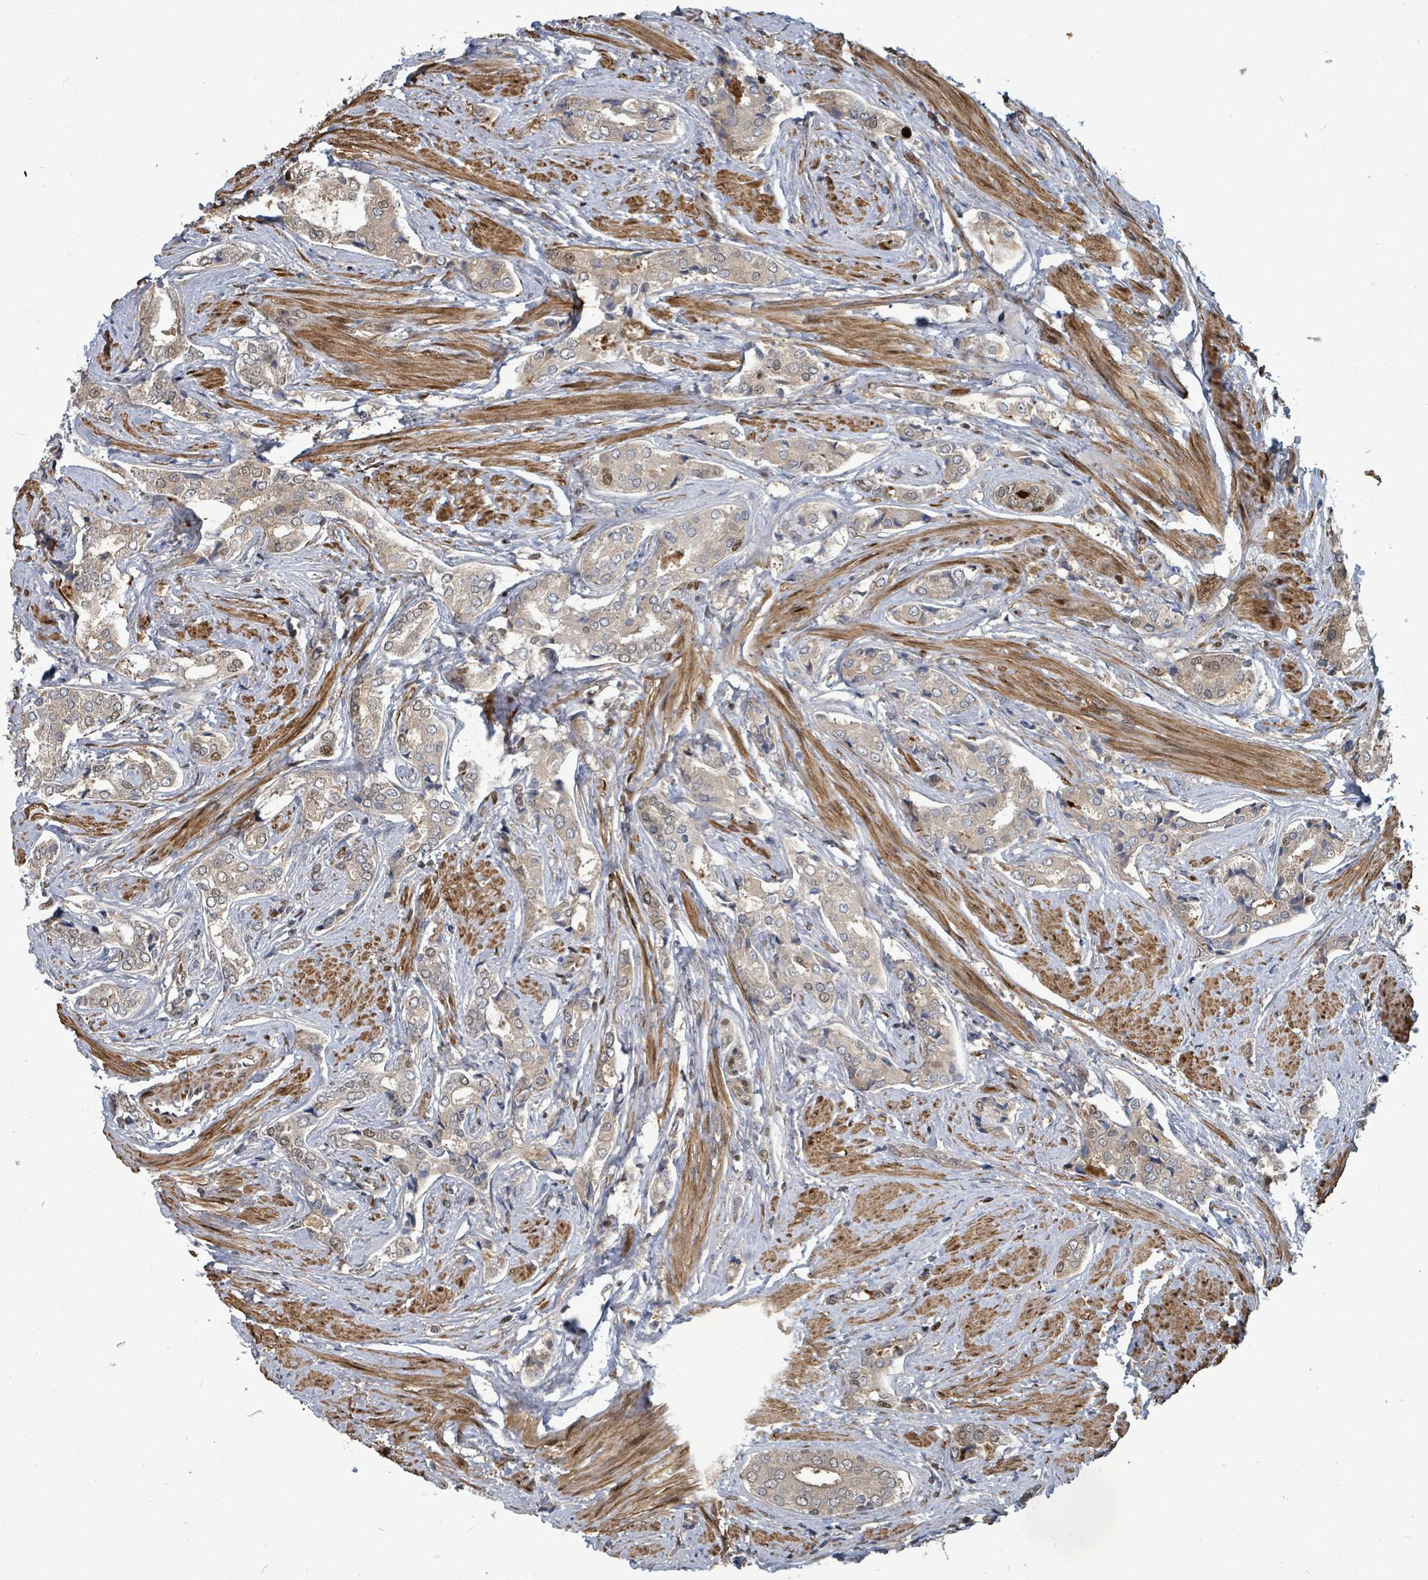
{"staining": {"intensity": "negative", "quantity": "none", "location": "none"}, "tissue": "prostate cancer", "cell_type": "Tumor cells", "image_type": "cancer", "snomed": [{"axis": "morphology", "description": "Adenocarcinoma, High grade"}, {"axis": "topography", "description": "Prostate"}], "caption": "This is an immunohistochemistry histopathology image of prostate cancer (adenocarcinoma (high-grade)). There is no expression in tumor cells.", "gene": "TRDMT1", "patient": {"sex": "male", "age": 71}}